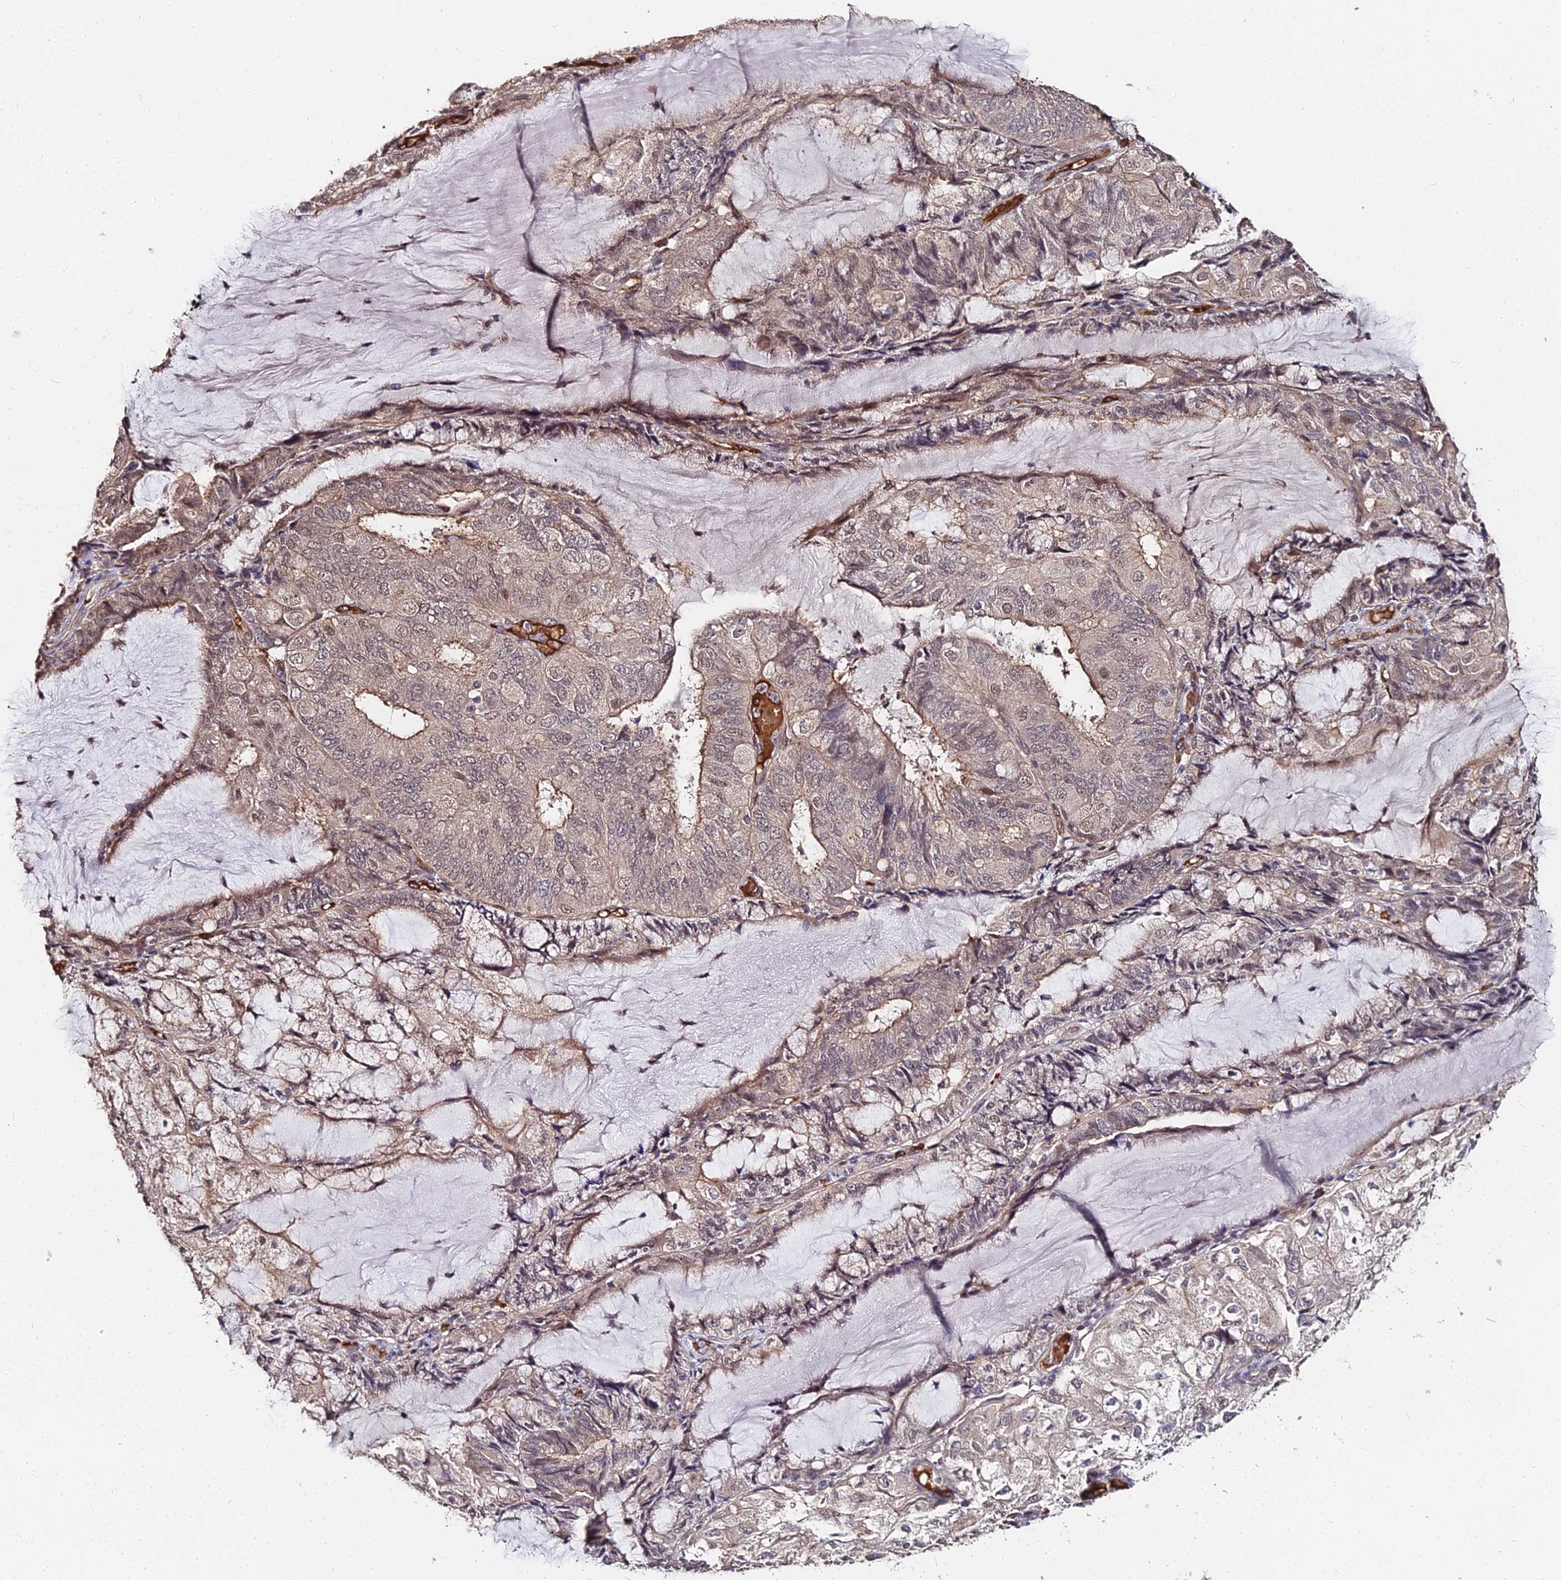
{"staining": {"intensity": "weak", "quantity": "25%-75%", "location": "cytoplasmic/membranous,nuclear"}, "tissue": "endometrial cancer", "cell_type": "Tumor cells", "image_type": "cancer", "snomed": [{"axis": "morphology", "description": "Adenocarcinoma, NOS"}, {"axis": "topography", "description": "Endometrium"}], "caption": "This histopathology image reveals IHC staining of human endometrial cancer (adenocarcinoma), with low weak cytoplasmic/membranous and nuclear expression in about 25%-75% of tumor cells.", "gene": "ZDBF2", "patient": {"sex": "female", "age": 81}}